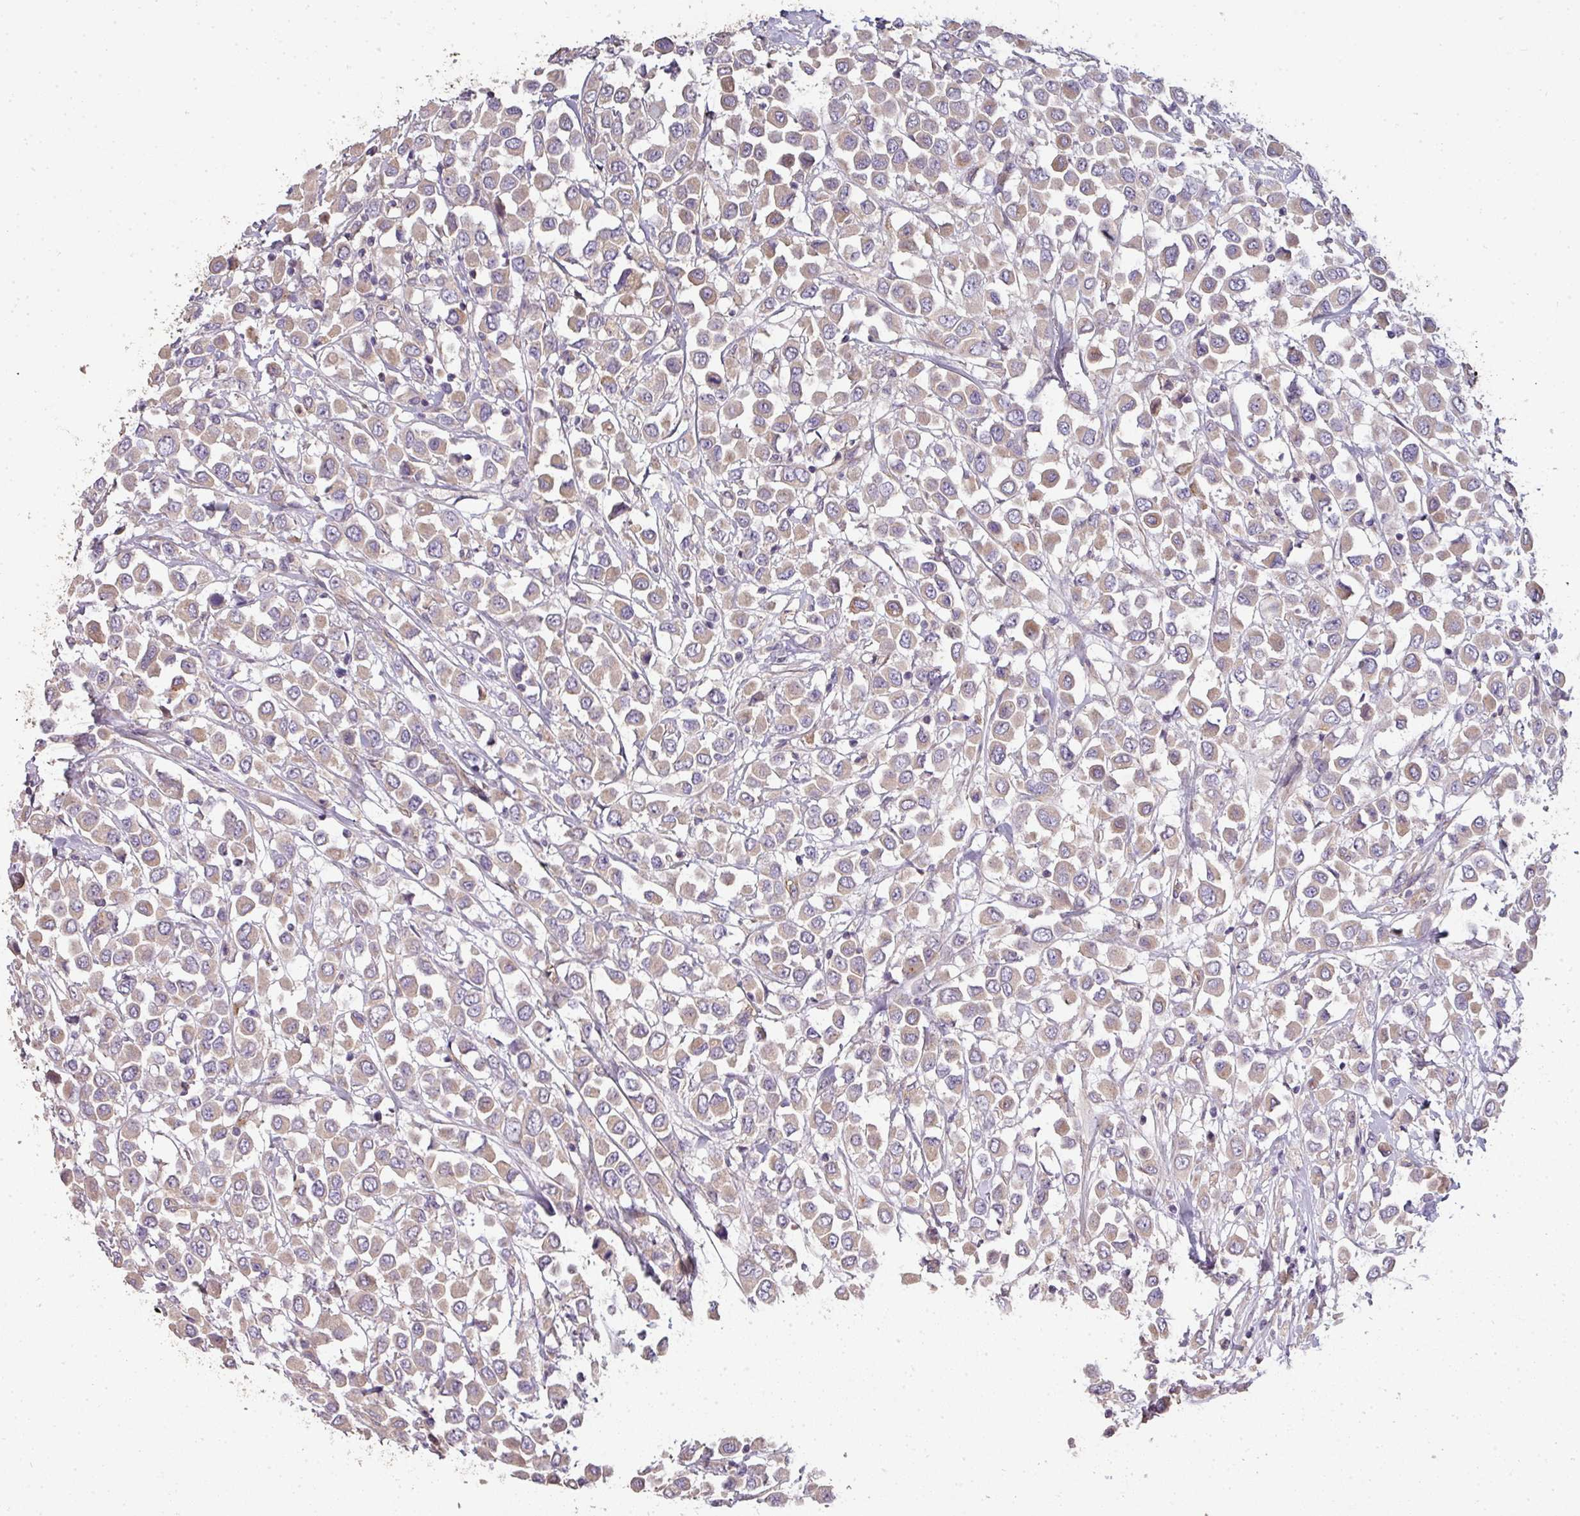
{"staining": {"intensity": "weak", "quantity": "25%-75%", "location": "cytoplasmic/membranous"}, "tissue": "breast cancer", "cell_type": "Tumor cells", "image_type": "cancer", "snomed": [{"axis": "morphology", "description": "Duct carcinoma"}, {"axis": "topography", "description": "Breast"}], "caption": "Breast invasive ductal carcinoma was stained to show a protein in brown. There is low levels of weak cytoplasmic/membranous positivity in approximately 25%-75% of tumor cells.", "gene": "PCDH1", "patient": {"sex": "female", "age": 61}}